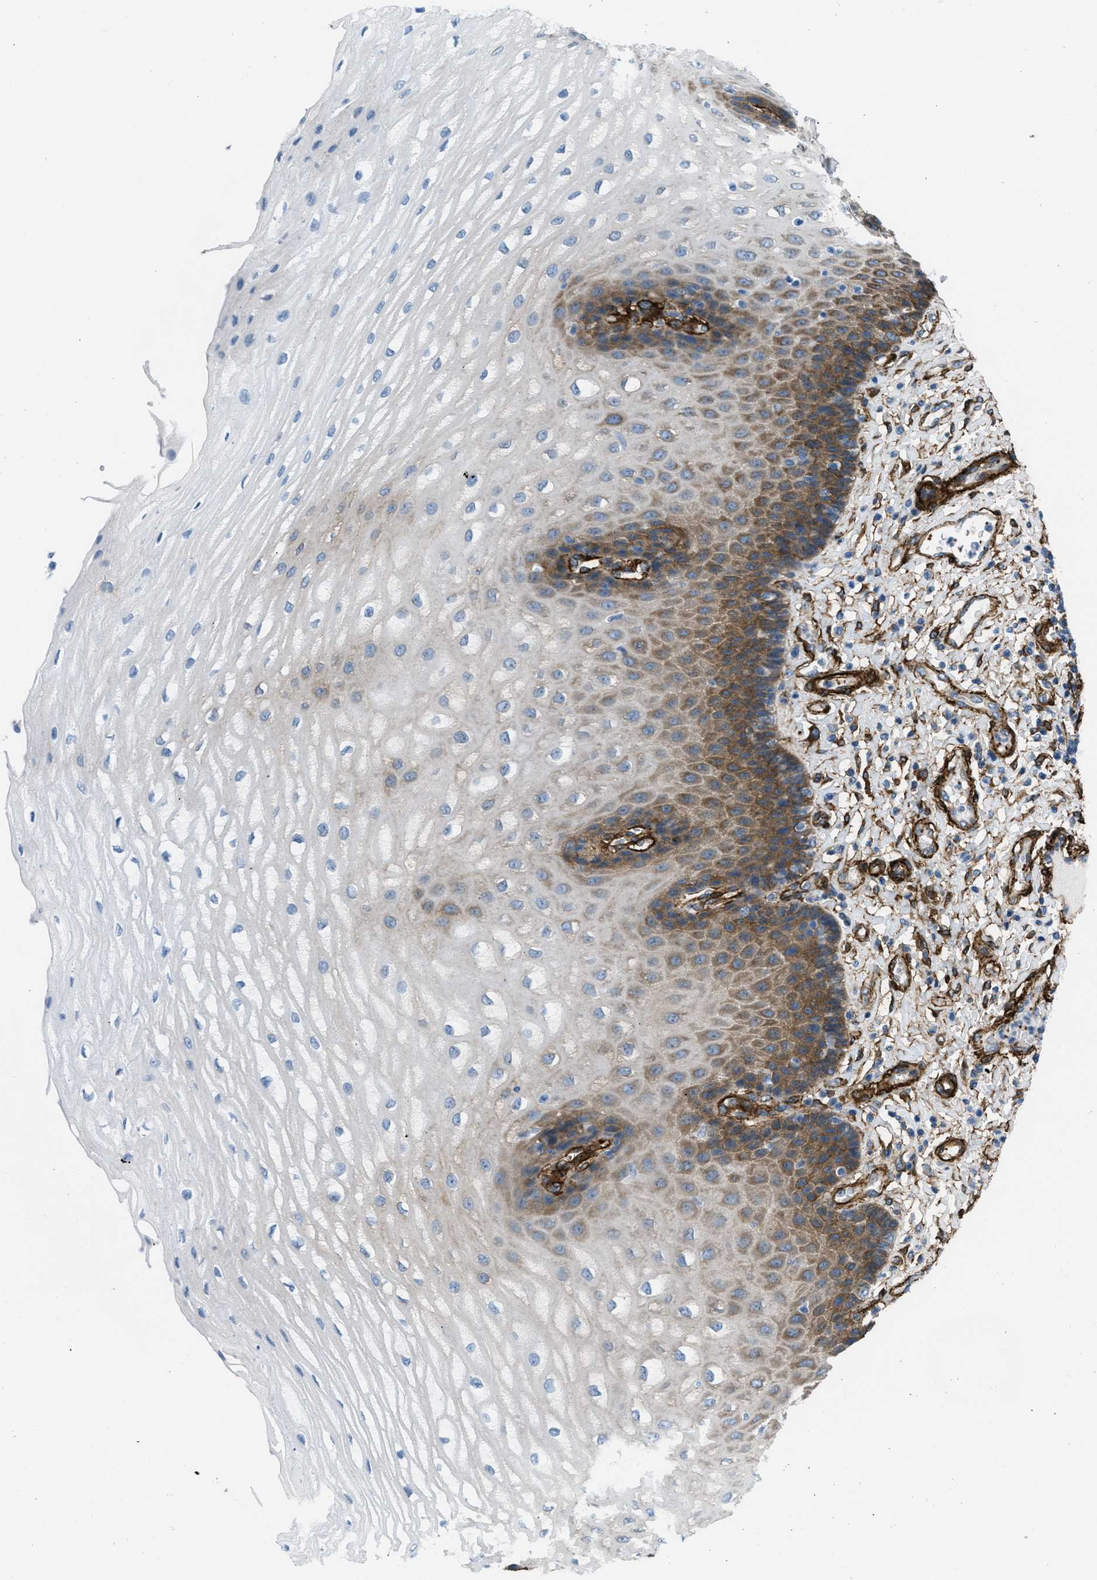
{"staining": {"intensity": "moderate", "quantity": ">75%", "location": "cytoplasmic/membranous"}, "tissue": "esophagus", "cell_type": "Squamous epithelial cells", "image_type": "normal", "snomed": [{"axis": "morphology", "description": "Normal tissue, NOS"}, {"axis": "topography", "description": "Esophagus"}], "caption": "A medium amount of moderate cytoplasmic/membranous positivity is seen in about >75% of squamous epithelial cells in benign esophagus.", "gene": "CALD1", "patient": {"sex": "male", "age": 54}}